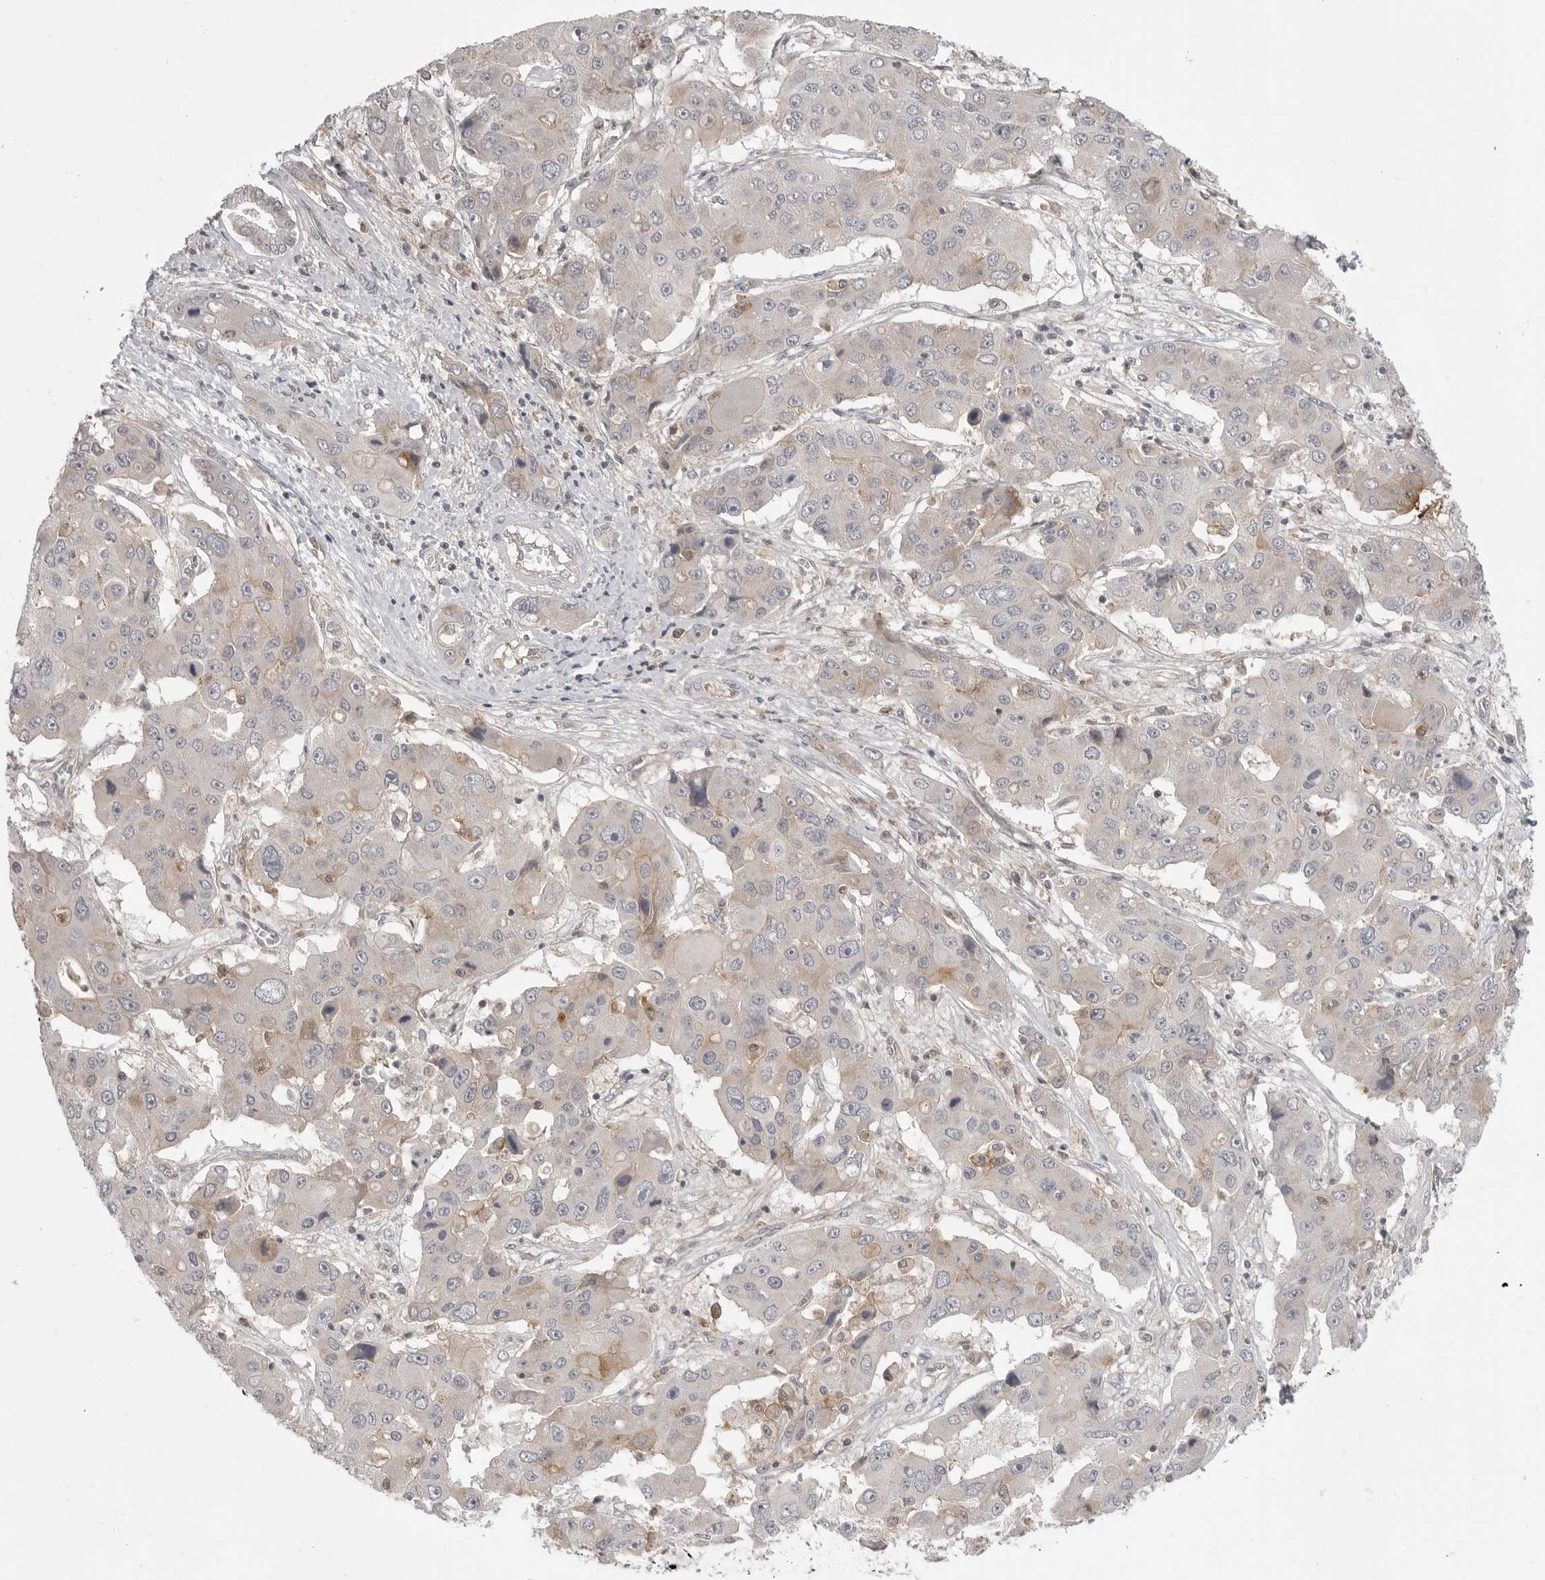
{"staining": {"intensity": "weak", "quantity": "<25%", "location": "cytoplasmic/membranous"}, "tissue": "liver cancer", "cell_type": "Tumor cells", "image_type": "cancer", "snomed": [{"axis": "morphology", "description": "Cholangiocarcinoma"}, {"axis": "topography", "description": "Liver"}], "caption": "This is an IHC photomicrograph of human liver cancer. There is no staining in tumor cells.", "gene": "IFNGR1", "patient": {"sex": "male", "age": 67}}